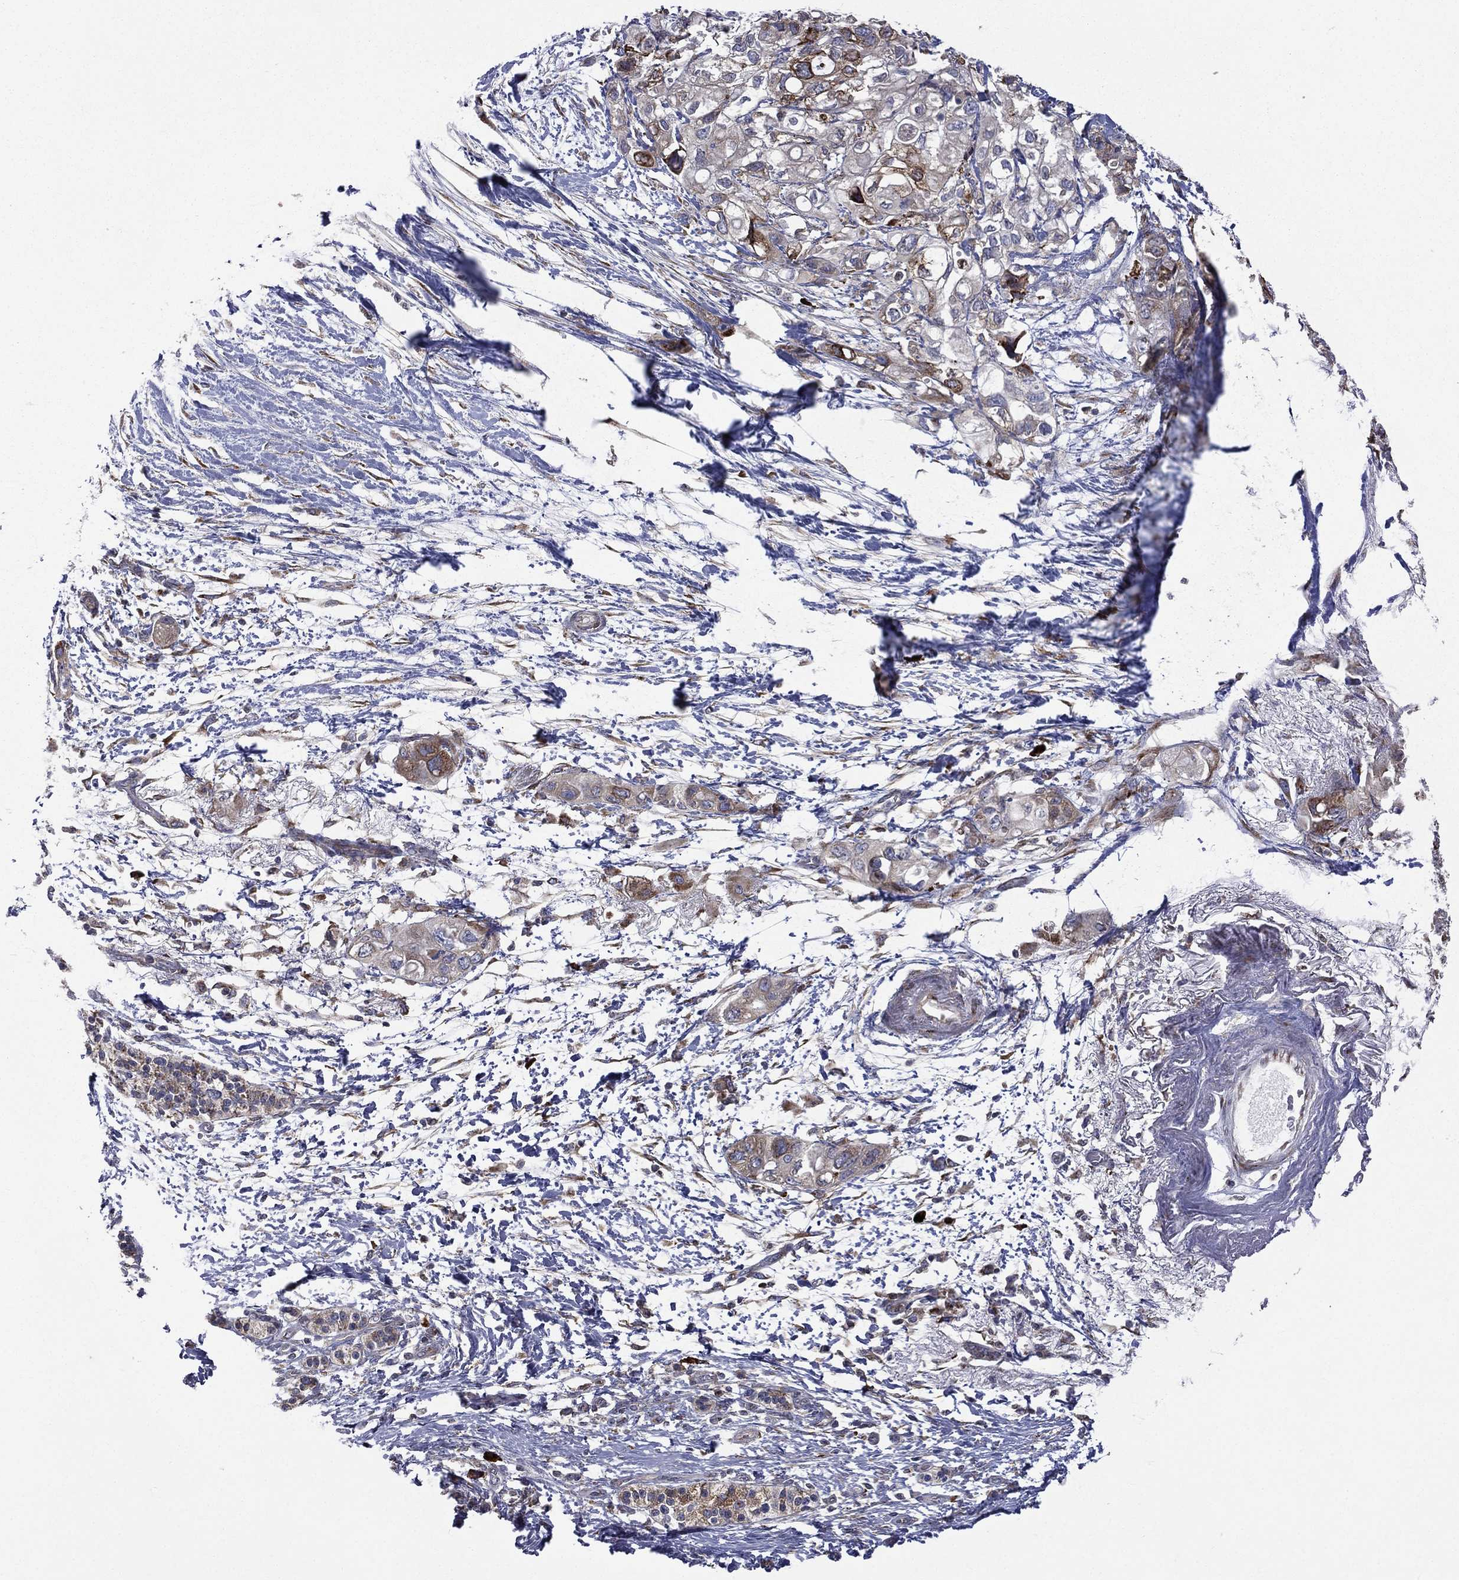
{"staining": {"intensity": "strong", "quantity": "<25%", "location": "cytoplasmic/membranous"}, "tissue": "pancreatic cancer", "cell_type": "Tumor cells", "image_type": "cancer", "snomed": [{"axis": "morphology", "description": "Adenocarcinoma, NOS"}, {"axis": "topography", "description": "Pancreas"}], "caption": "Immunohistochemistry photomicrograph of human pancreatic cancer (adenocarcinoma) stained for a protein (brown), which displays medium levels of strong cytoplasmic/membranous staining in approximately <25% of tumor cells.", "gene": "C20orf96", "patient": {"sex": "female", "age": 72}}